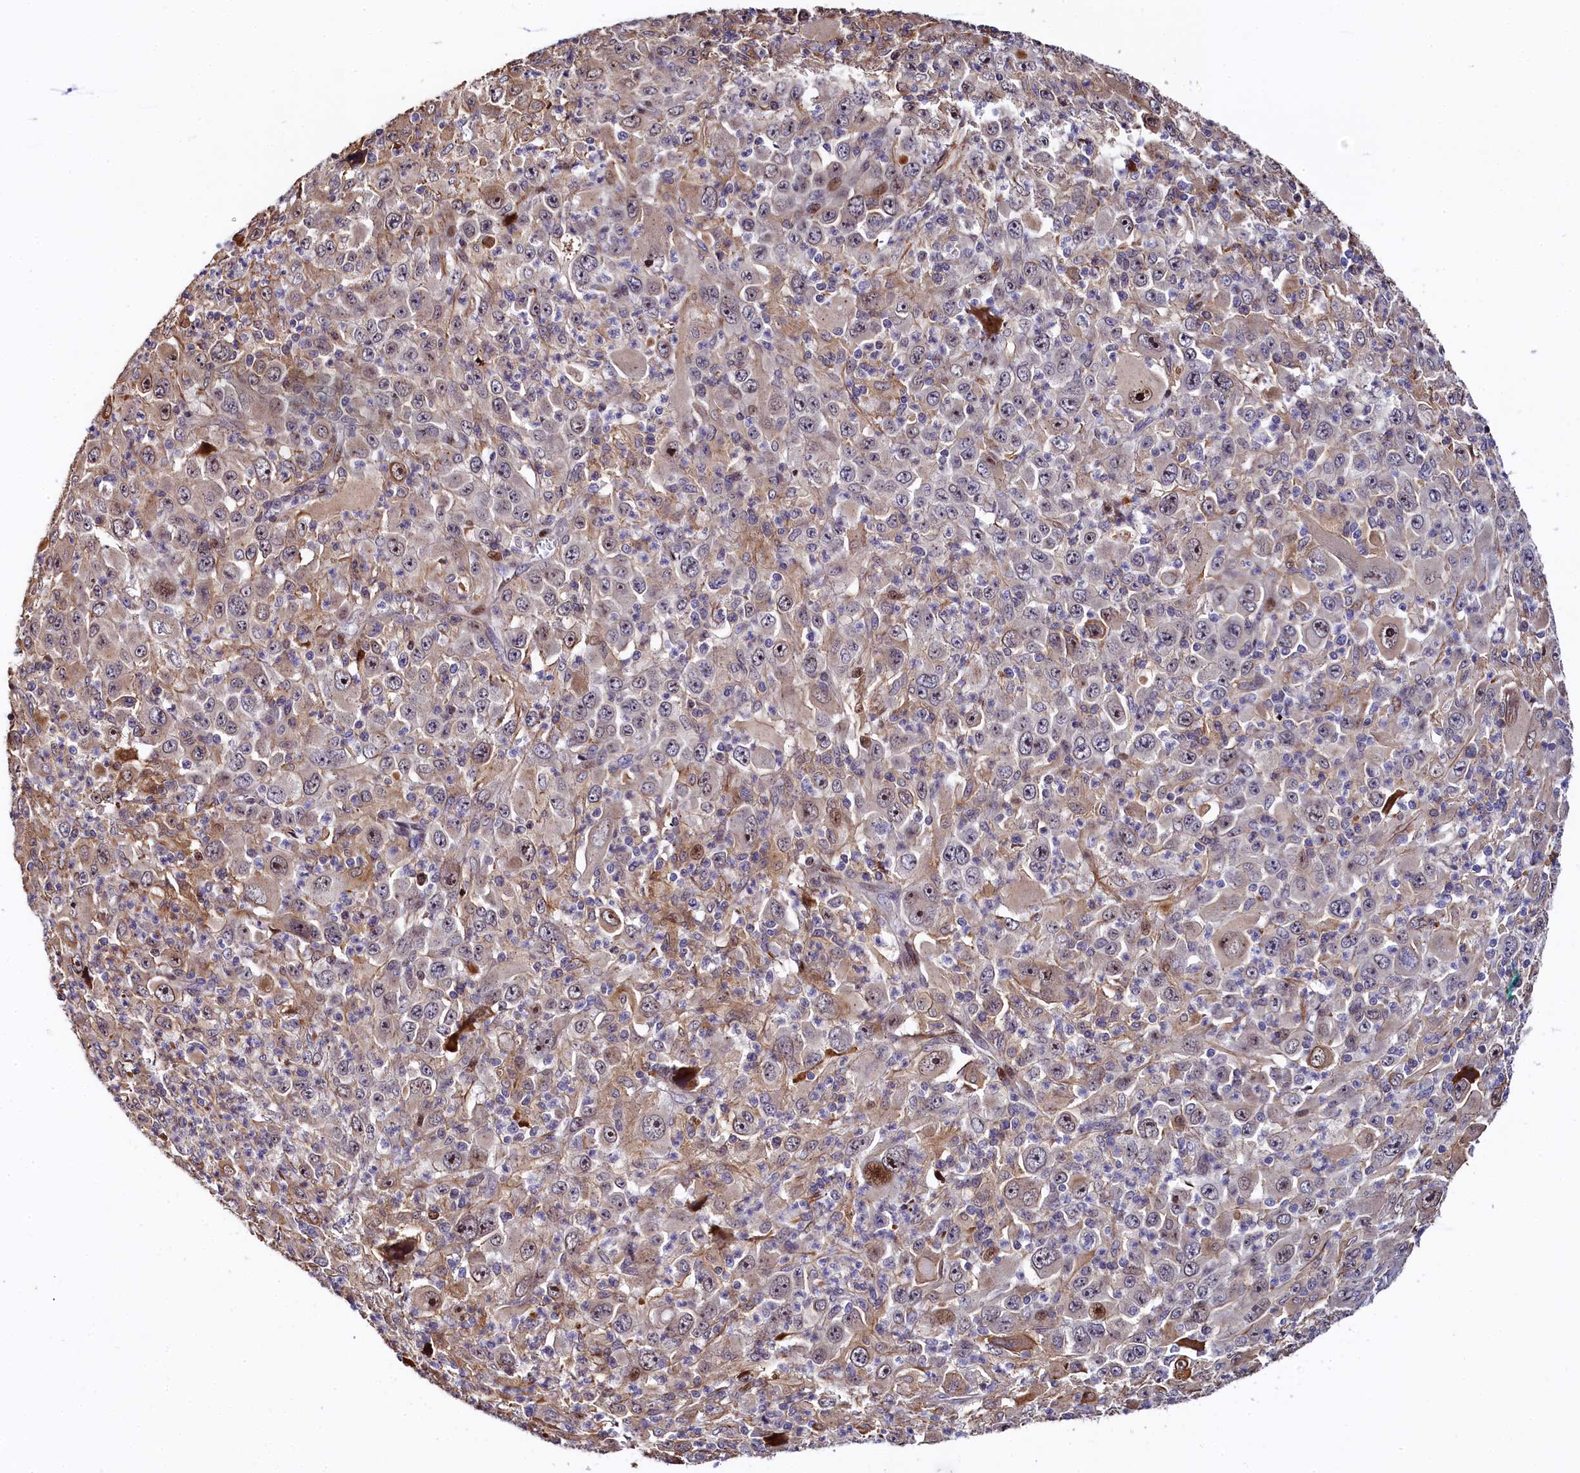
{"staining": {"intensity": "moderate", "quantity": "<25%", "location": "cytoplasmic/membranous,nuclear"}, "tissue": "melanoma", "cell_type": "Tumor cells", "image_type": "cancer", "snomed": [{"axis": "morphology", "description": "Malignant melanoma, Metastatic site"}, {"axis": "topography", "description": "Skin"}], "caption": "Human melanoma stained with a protein marker displays moderate staining in tumor cells.", "gene": "TGDS", "patient": {"sex": "female", "age": 56}}